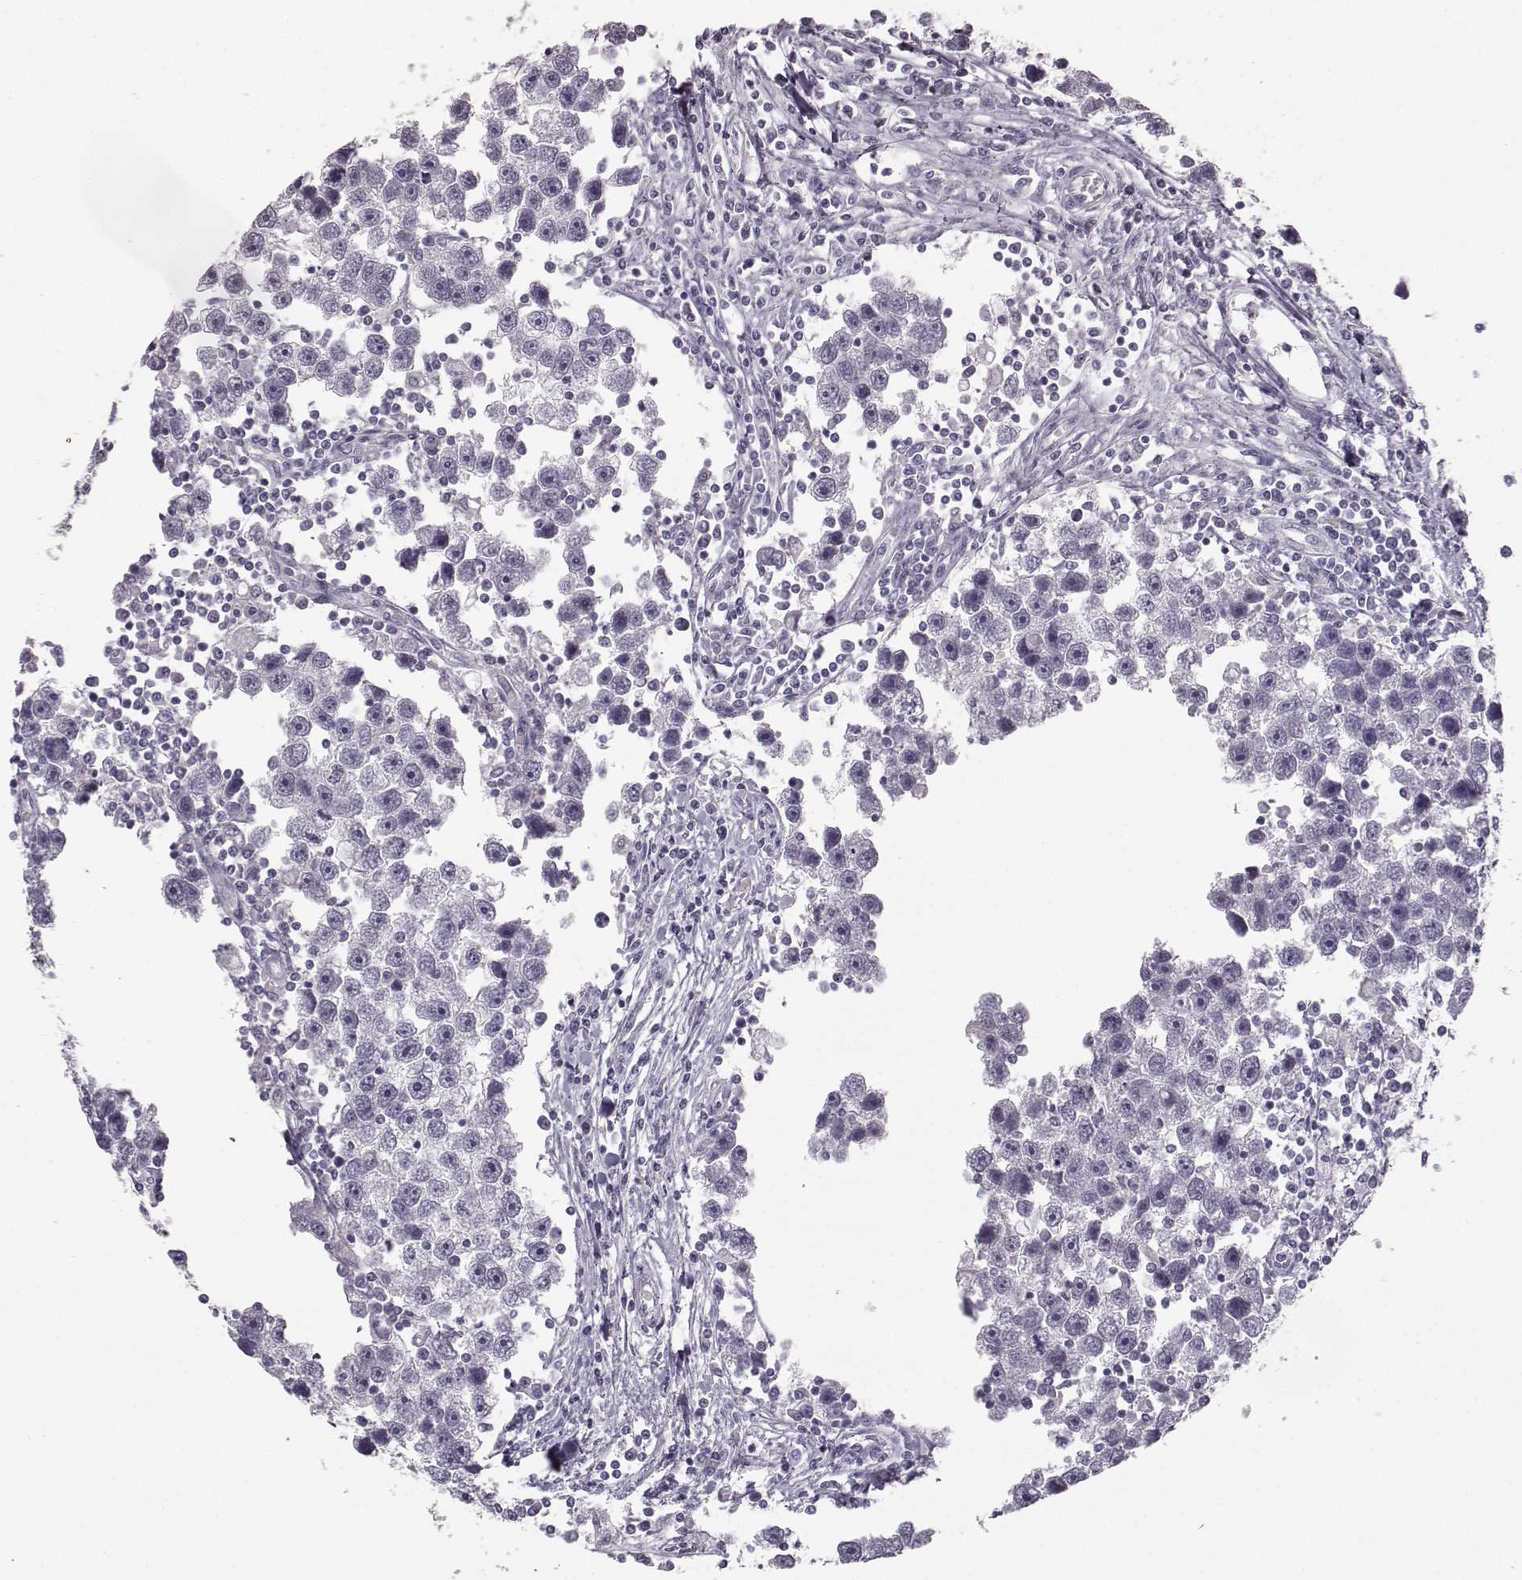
{"staining": {"intensity": "negative", "quantity": "none", "location": "none"}, "tissue": "testis cancer", "cell_type": "Tumor cells", "image_type": "cancer", "snomed": [{"axis": "morphology", "description": "Seminoma, NOS"}, {"axis": "topography", "description": "Testis"}], "caption": "Testis cancer (seminoma) stained for a protein using immunohistochemistry (IHC) demonstrates no expression tumor cells.", "gene": "BFSP2", "patient": {"sex": "male", "age": 30}}